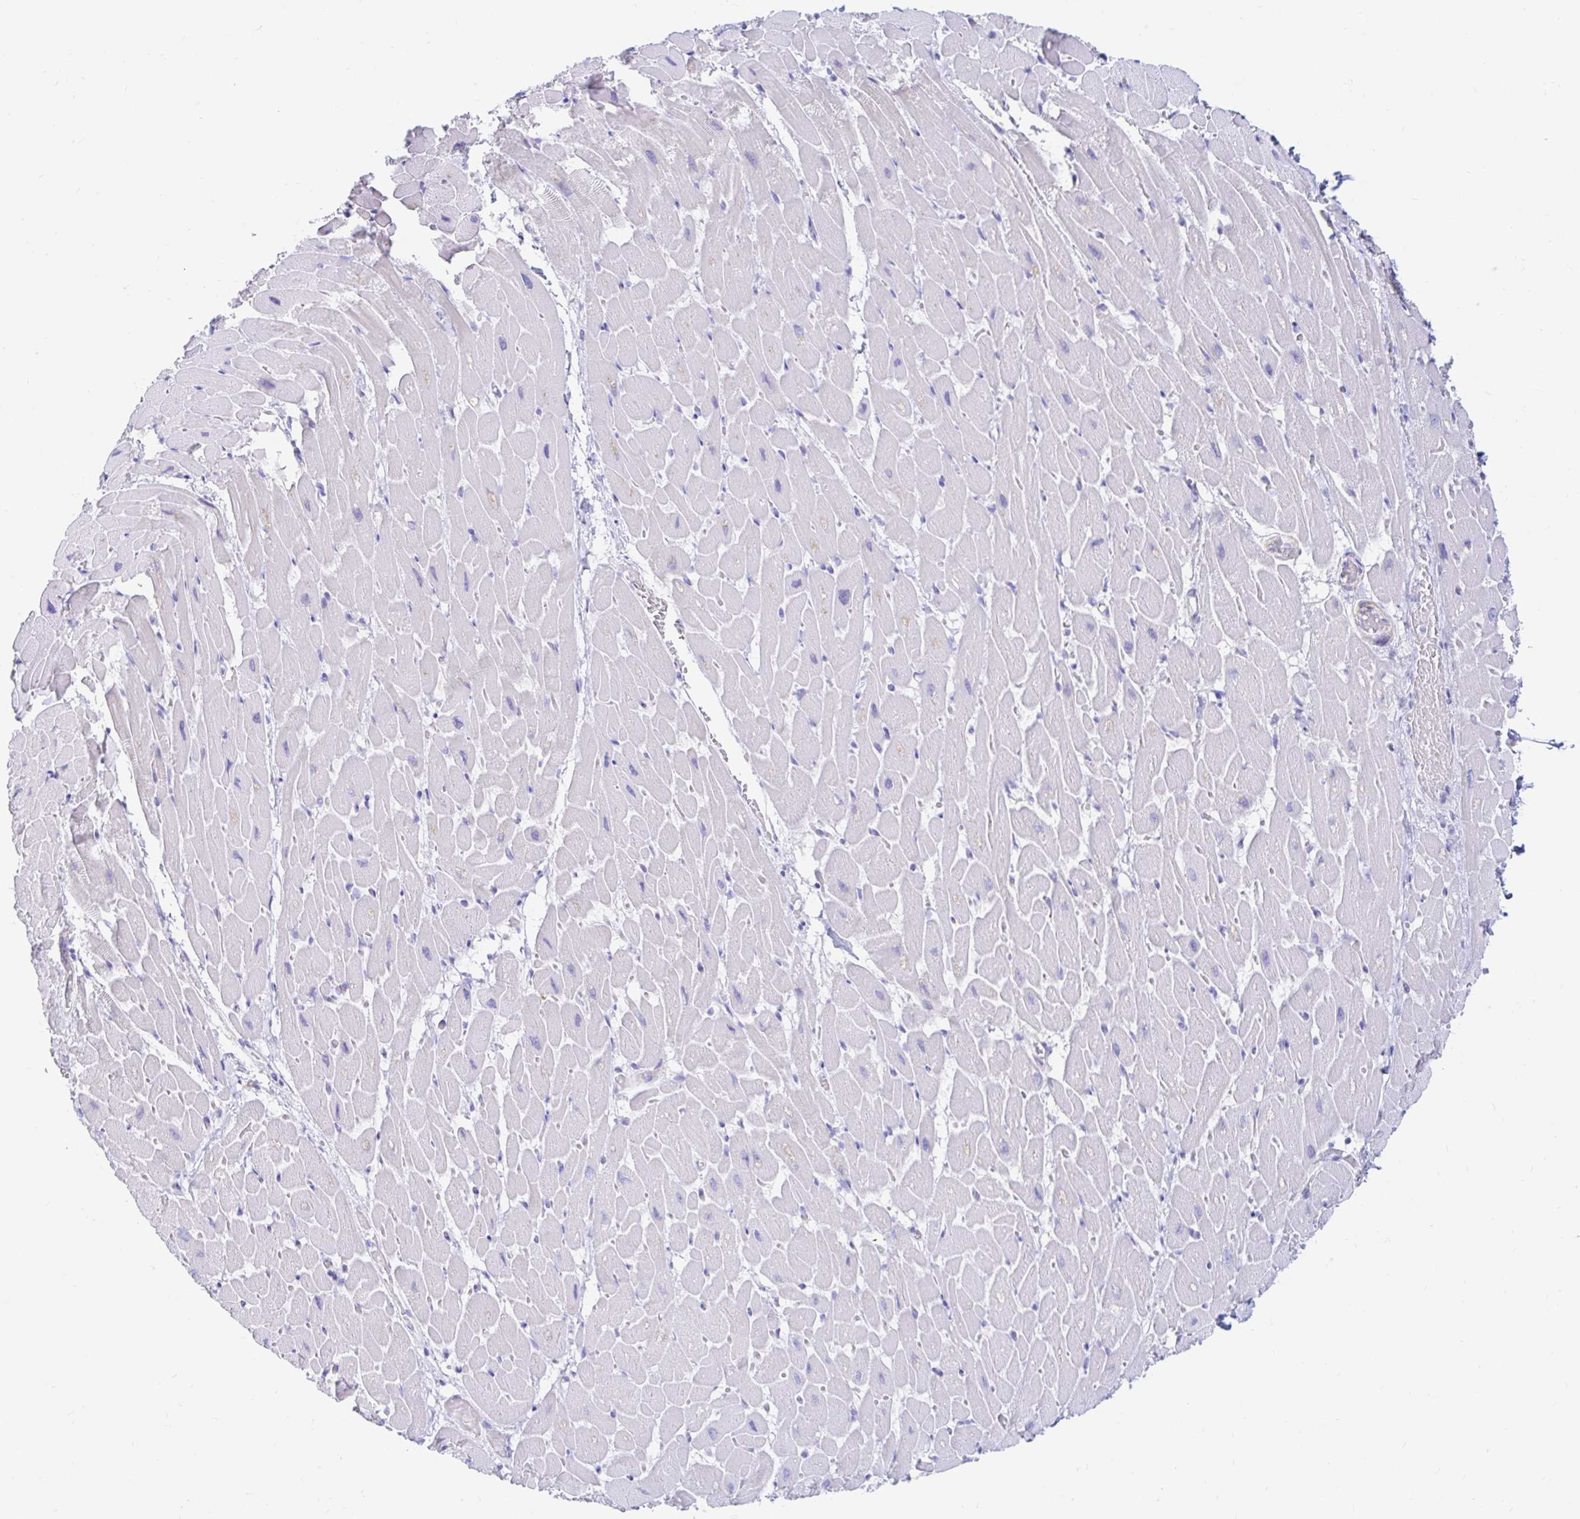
{"staining": {"intensity": "negative", "quantity": "none", "location": "none"}, "tissue": "heart muscle", "cell_type": "Cardiomyocytes", "image_type": "normal", "snomed": [{"axis": "morphology", "description": "Normal tissue, NOS"}, {"axis": "topography", "description": "Heart"}], "caption": "Image shows no protein positivity in cardiomyocytes of benign heart muscle.", "gene": "PPP1R1B", "patient": {"sex": "male", "age": 37}}